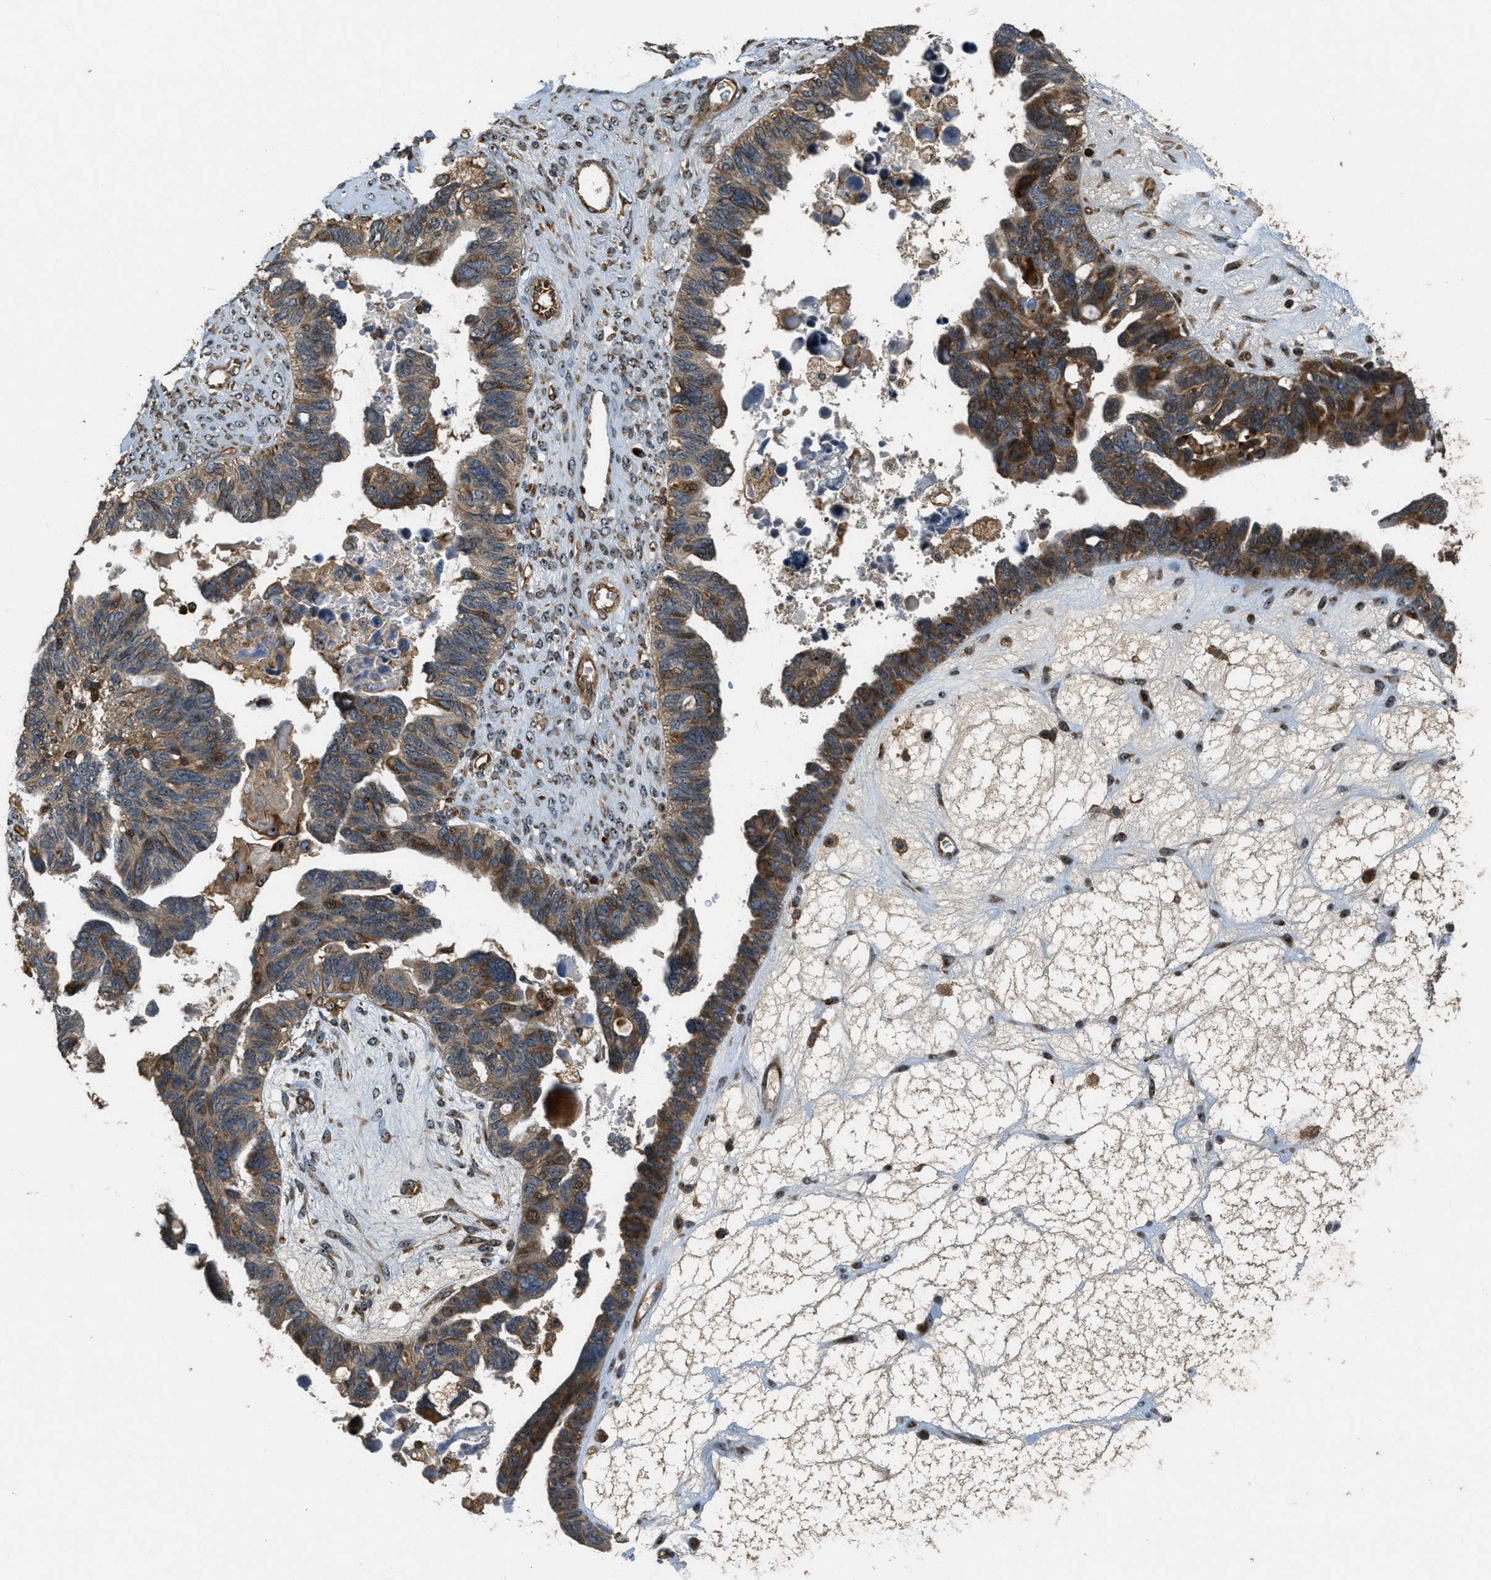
{"staining": {"intensity": "moderate", "quantity": ">75%", "location": "cytoplasmic/membranous,nuclear"}, "tissue": "ovarian cancer", "cell_type": "Tumor cells", "image_type": "cancer", "snomed": [{"axis": "morphology", "description": "Cystadenocarcinoma, serous, NOS"}, {"axis": "topography", "description": "Ovary"}], "caption": "Tumor cells reveal medium levels of moderate cytoplasmic/membranous and nuclear positivity in approximately >75% of cells in human ovarian serous cystadenocarcinoma. (DAB IHC, brown staining for protein, blue staining for nuclei).", "gene": "LRP12", "patient": {"sex": "female", "age": 79}}